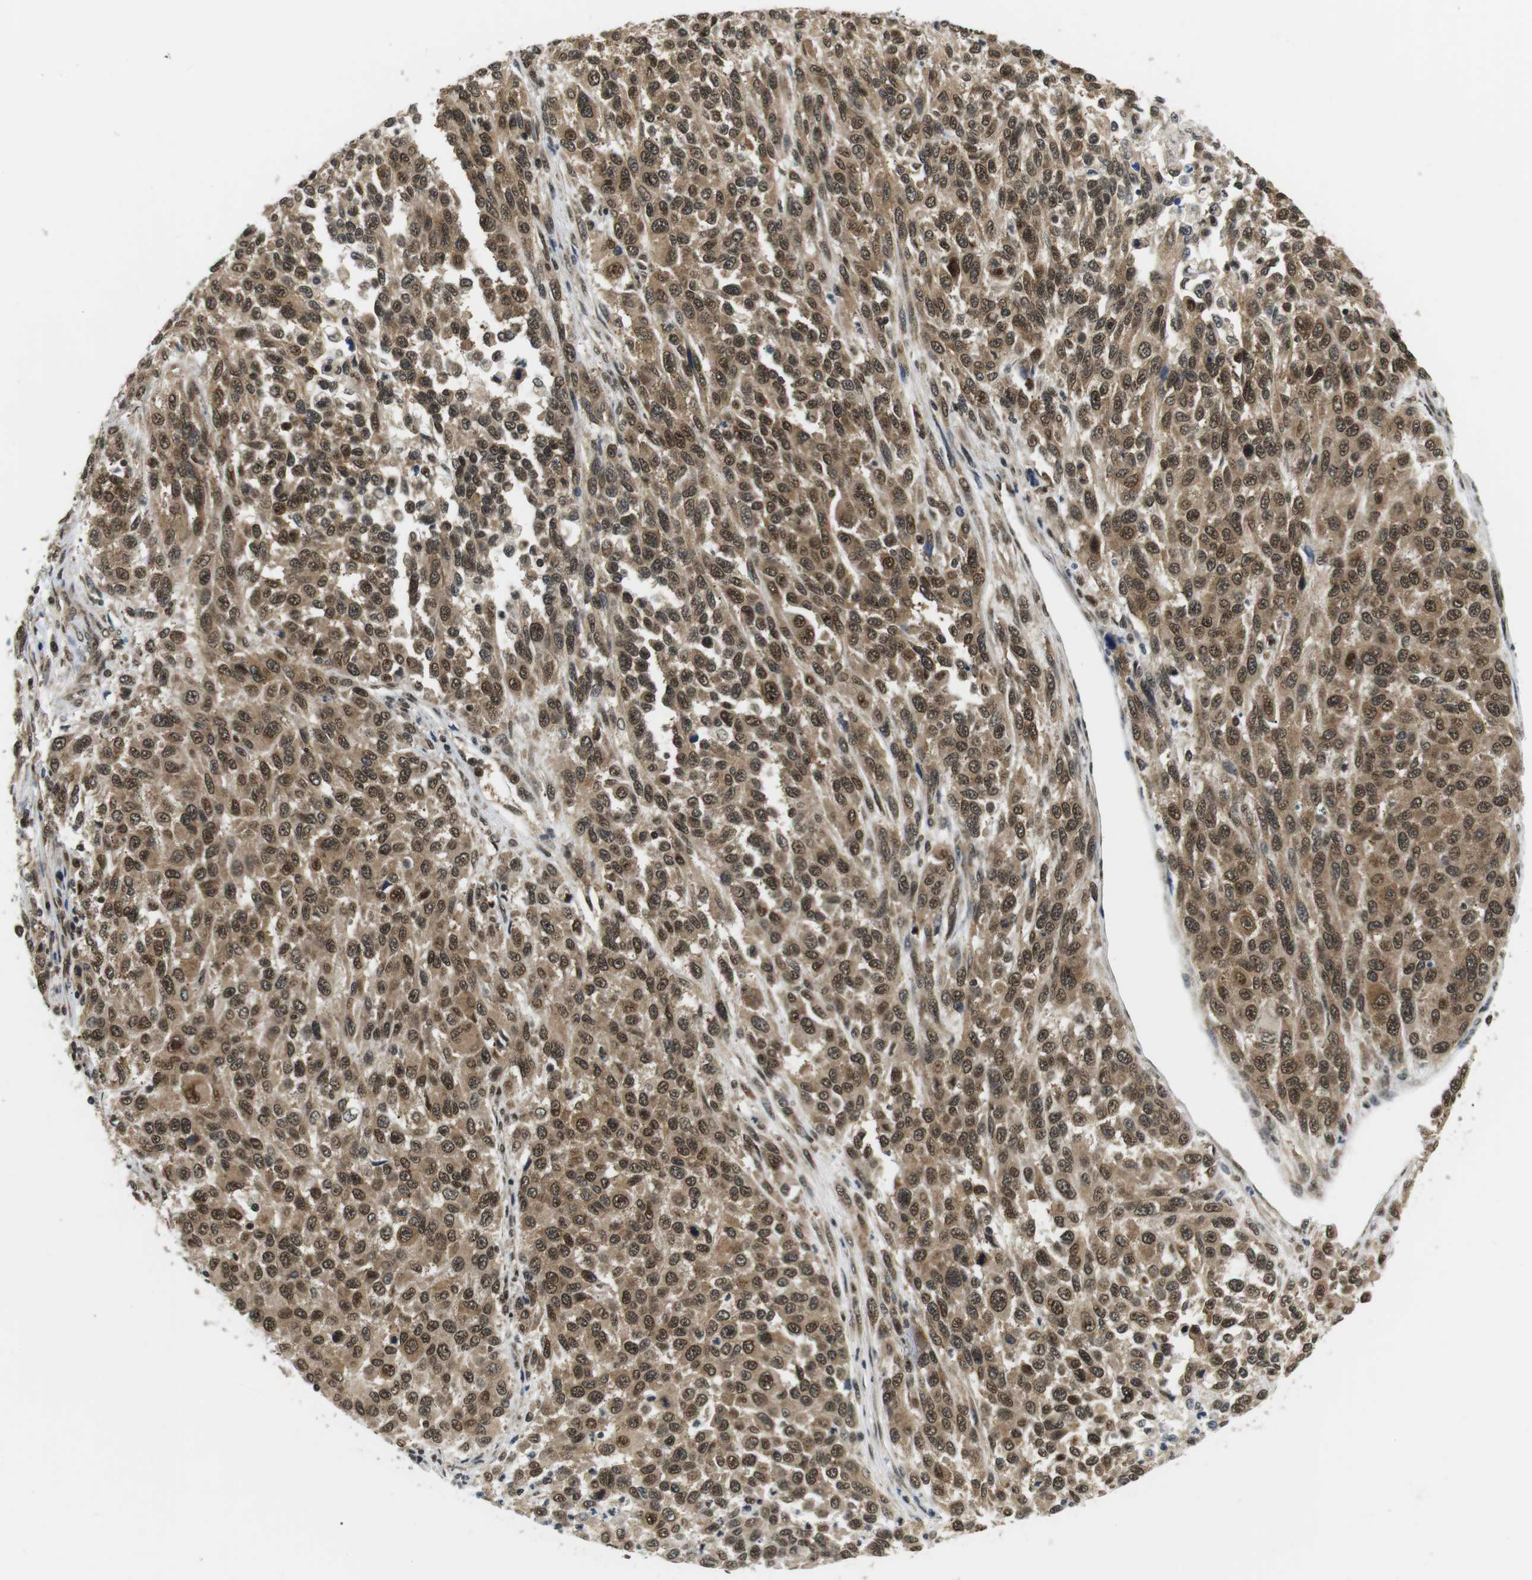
{"staining": {"intensity": "moderate", "quantity": ">75%", "location": "cytoplasmic/membranous,nuclear"}, "tissue": "melanoma", "cell_type": "Tumor cells", "image_type": "cancer", "snomed": [{"axis": "morphology", "description": "Malignant melanoma, Metastatic site"}, {"axis": "topography", "description": "Lymph node"}], "caption": "Melanoma stained with IHC exhibits moderate cytoplasmic/membranous and nuclear positivity in about >75% of tumor cells. The staining was performed using DAB, with brown indicating positive protein expression. Nuclei are stained blue with hematoxylin.", "gene": "CSNK2B", "patient": {"sex": "male", "age": 61}}